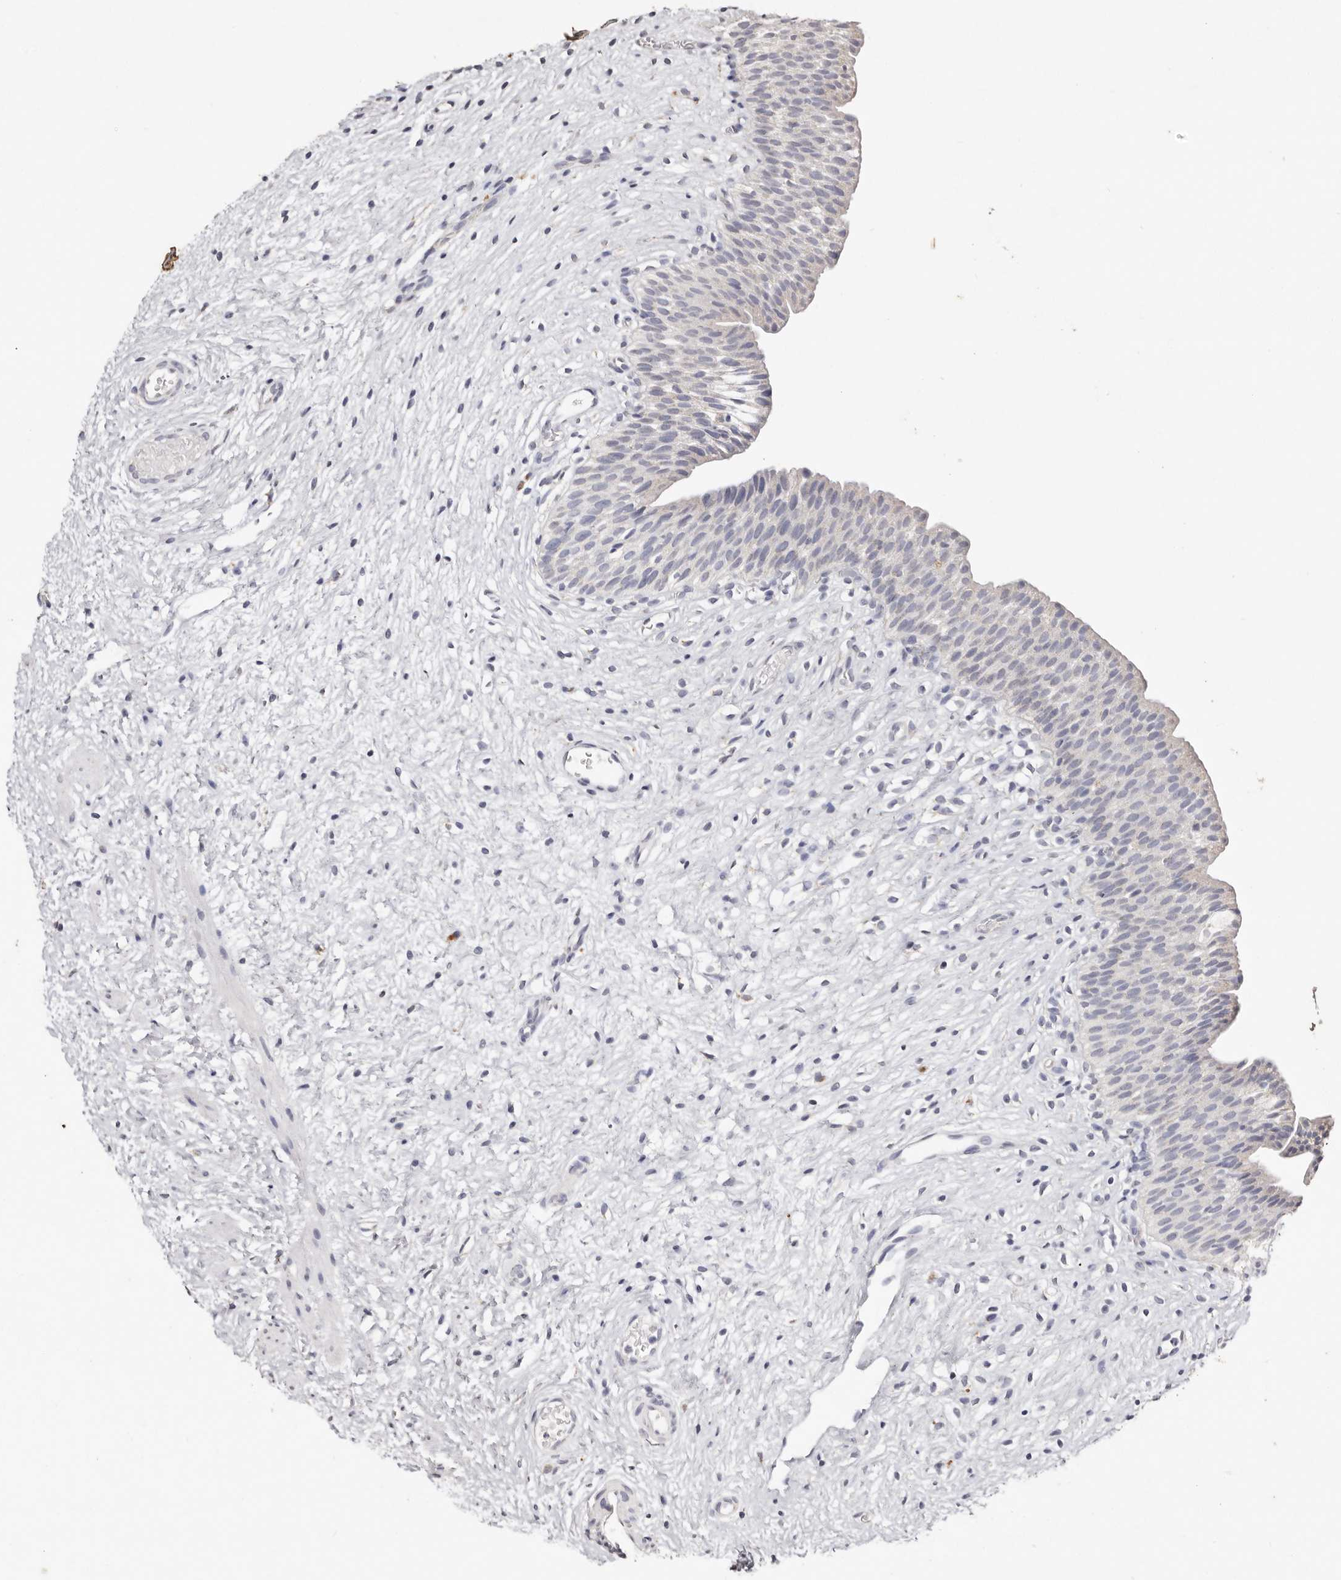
{"staining": {"intensity": "negative", "quantity": "none", "location": "none"}, "tissue": "urinary bladder", "cell_type": "Urothelial cells", "image_type": "normal", "snomed": [{"axis": "morphology", "description": "Normal tissue, NOS"}, {"axis": "topography", "description": "Urinary bladder"}], "caption": "Urothelial cells are negative for brown protein staining in benign urinary bladder. (DAB (3,3'-diaminobenzidine) immunohistochemistry, high magnification).", "gene": "LGALS7B", "patient": {"sex": "male", "age": 1}}